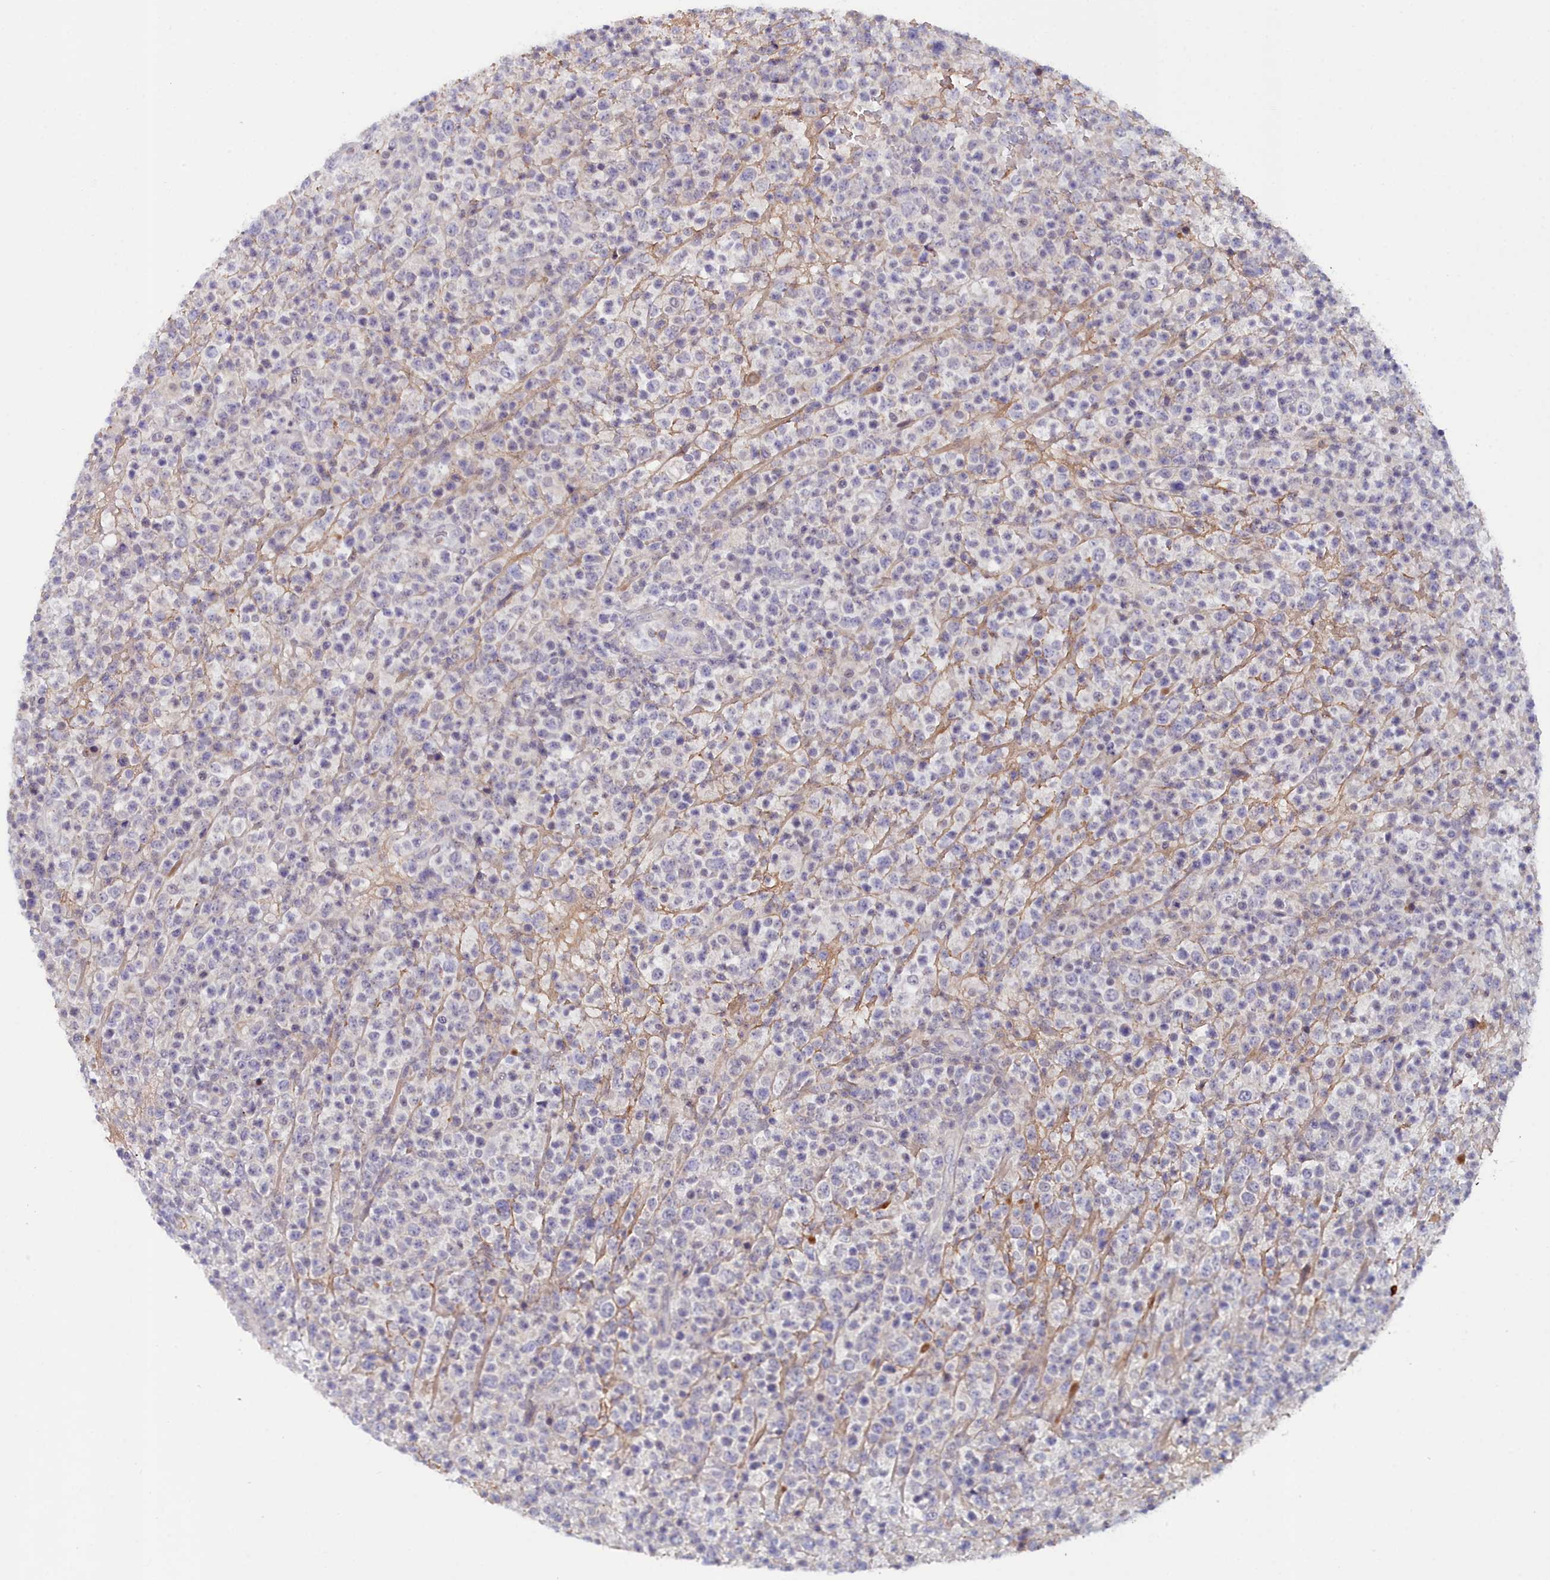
{"staining": {"intensity": "negative", "quantity": "none", "location": "none"}, "tissue": "lymphoma", "cell_type": "Tumor cells", "image_type": "cancer", "snomed": [{"axis": "morphology", "description": "Malignant lymphoma, non-Hodgkin's type, High grade"}, {"axis": "topography", "description": "Colon"}], "caption": "DAB (3,3'-diaminobenzidine) immunohistochemical staining of human high-grade malignant lymphoma, non-Hodgkin's type exhibits no significant staining in tumor cells.", "gene": "KCTD18", "patient": {"sex": "female", "age": 53}}